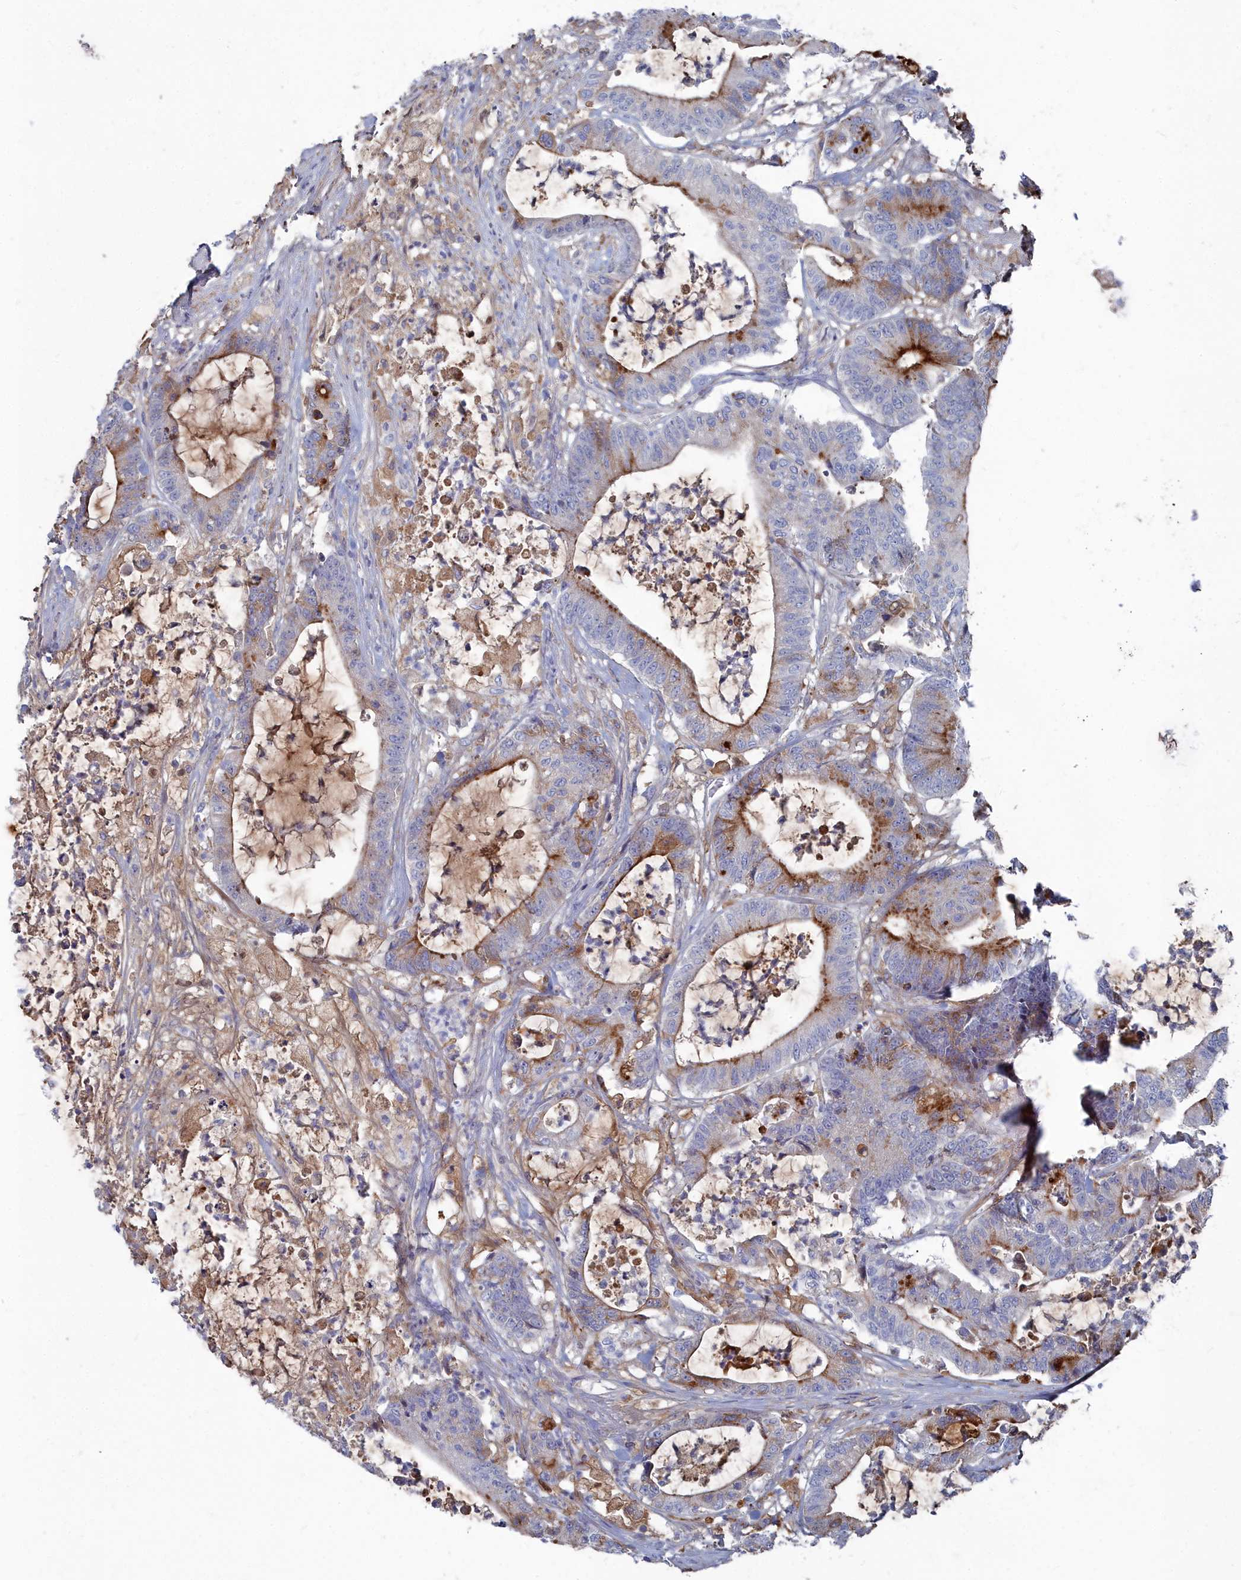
{"staining": {"intensity": "strong", "quantity": "25%-75%", "location": "cytoplasmic/membranous"}, "tissue": "colorectal cancer", "cell_type": "Tumor cells", "image_type": "cancer", "snomed": [{"axis": "morphology", "description": "Adenocarcinoma, NOS"}, {"axis": "topography", "description": "Colon"}], "caption": "Colorectal cancer stained with immunohistochemistry (IHC) reveals strong cytoplasmic/membranous positivity in approximately 25%-75% of tumor cells.", "gene": "SHISAL2A", "patient": {"sex": "female", "age": 84}}